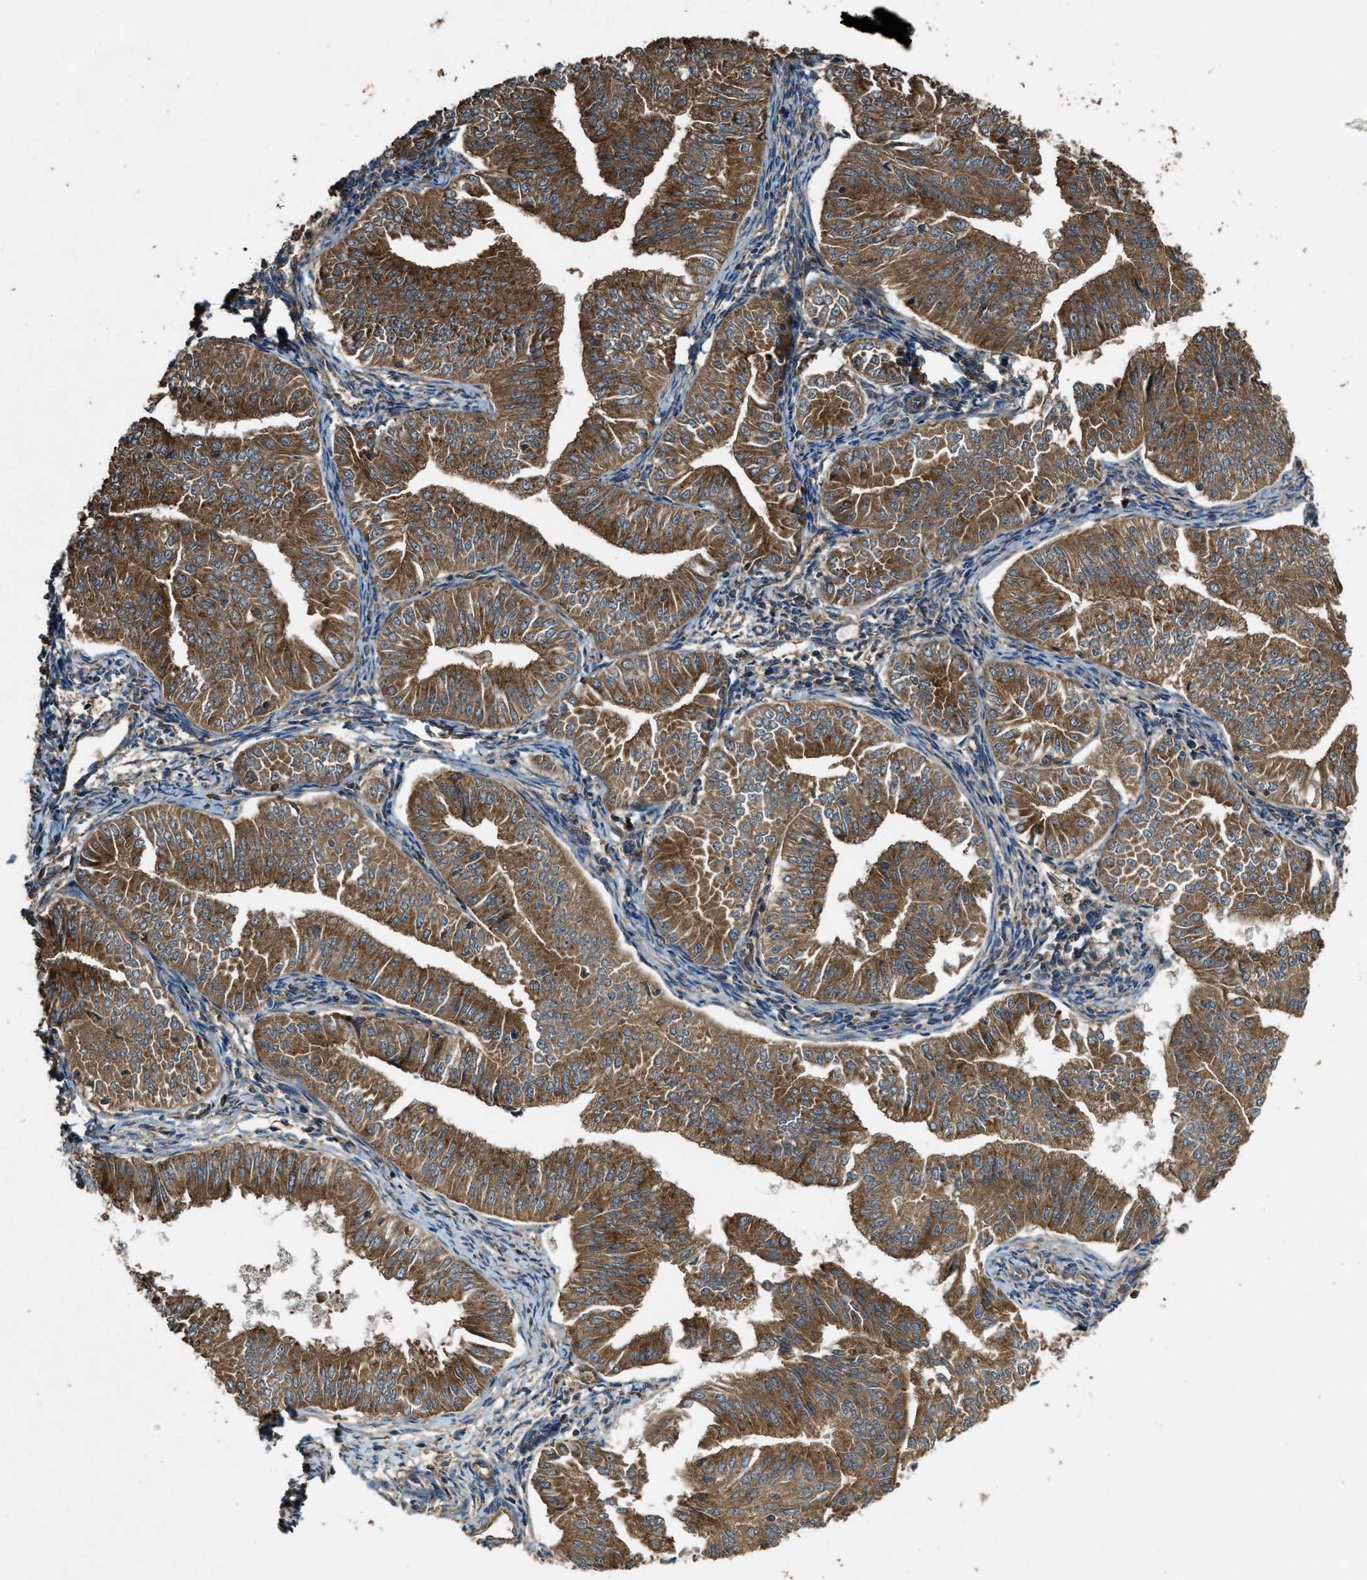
{"staining": {"intensity": "moderate", "quantity": ">75%", "location": "cytoplasmic/membranous"}, "tissue": "endometrial cancer", "cell_type": "Tumor cells", "image_type": "cancer", "snomed": [{"axis": "morphology", "description": "Normal tissue, NOS"}, {"axis": "morphology", "description": "Adenocarcinoma, NOS"}, {"axis": "topography", "description": "Endometrium"}], "caption": "A brown stain shows moderate cytoplasmic/membranous expression of a protein in endometrial cancer (adenocarcinoma) tumor cells. Ihc stains the protein of interest in brown and the nuclei are stained blue.", "gene": "MAP3K8", "patient": {"sex": "female", "age": 53}}